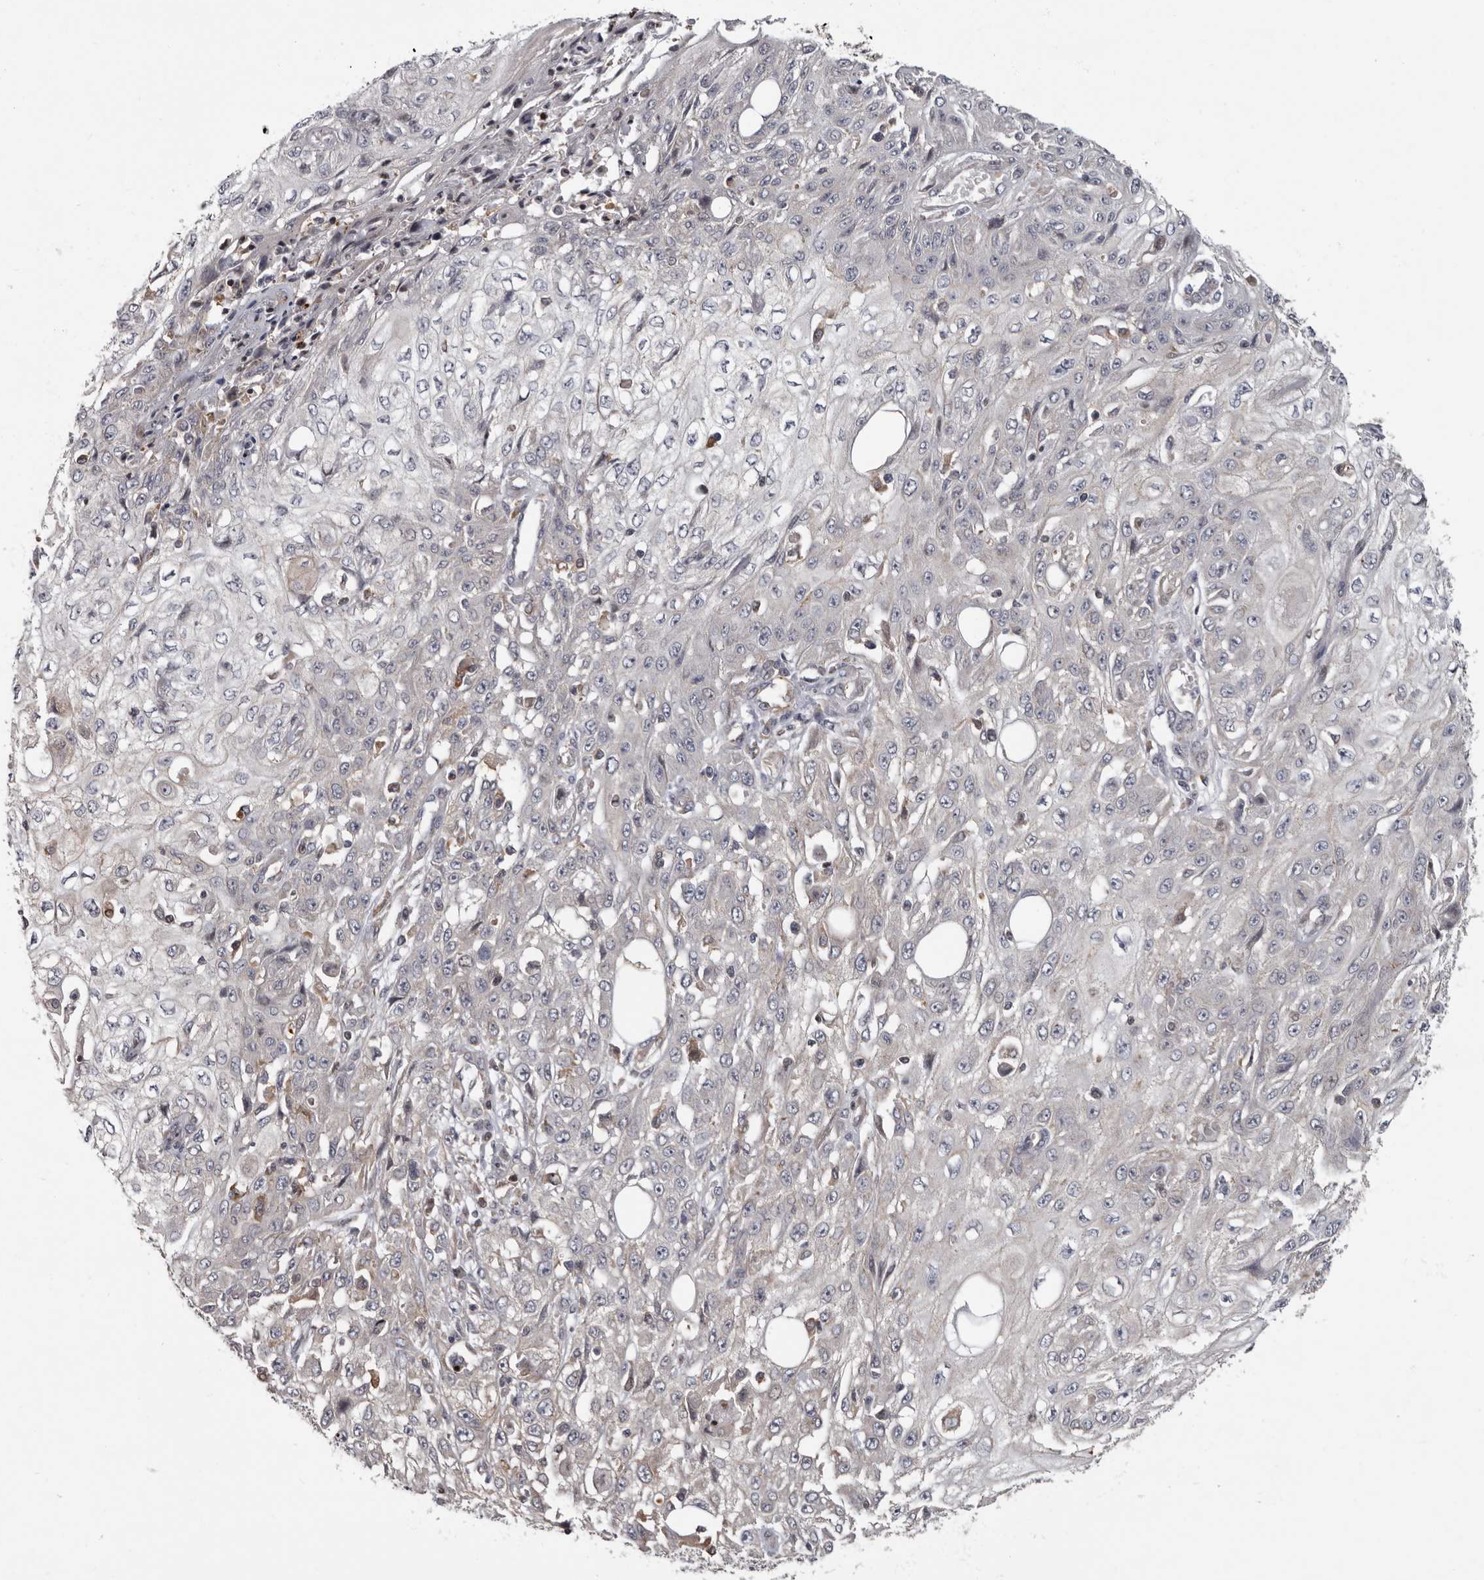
{"staining": {"intensity": "negative", "quantity": "none", "location": "none"}, "tissue": "skin cancer", "cell_type": "Tumor cells", "image_type": "cancer", "snomed": [{"axis": "morphology", "description": "Squamous cell carcinoma, NOS"}, {"axis": "morphology", "description": "Squamous cell carcinoma, metastatic, NOS"}, {"axis": "topography", "description": "Skin"}, {"axis": "topography", "description": "Lymph node"}], "caption": "There is no significant expression in tumor cells of skin cancer (squamous cell carcinoma).", "gene": "FGFR4", "patient": {"sex": "male", "age": 75}}